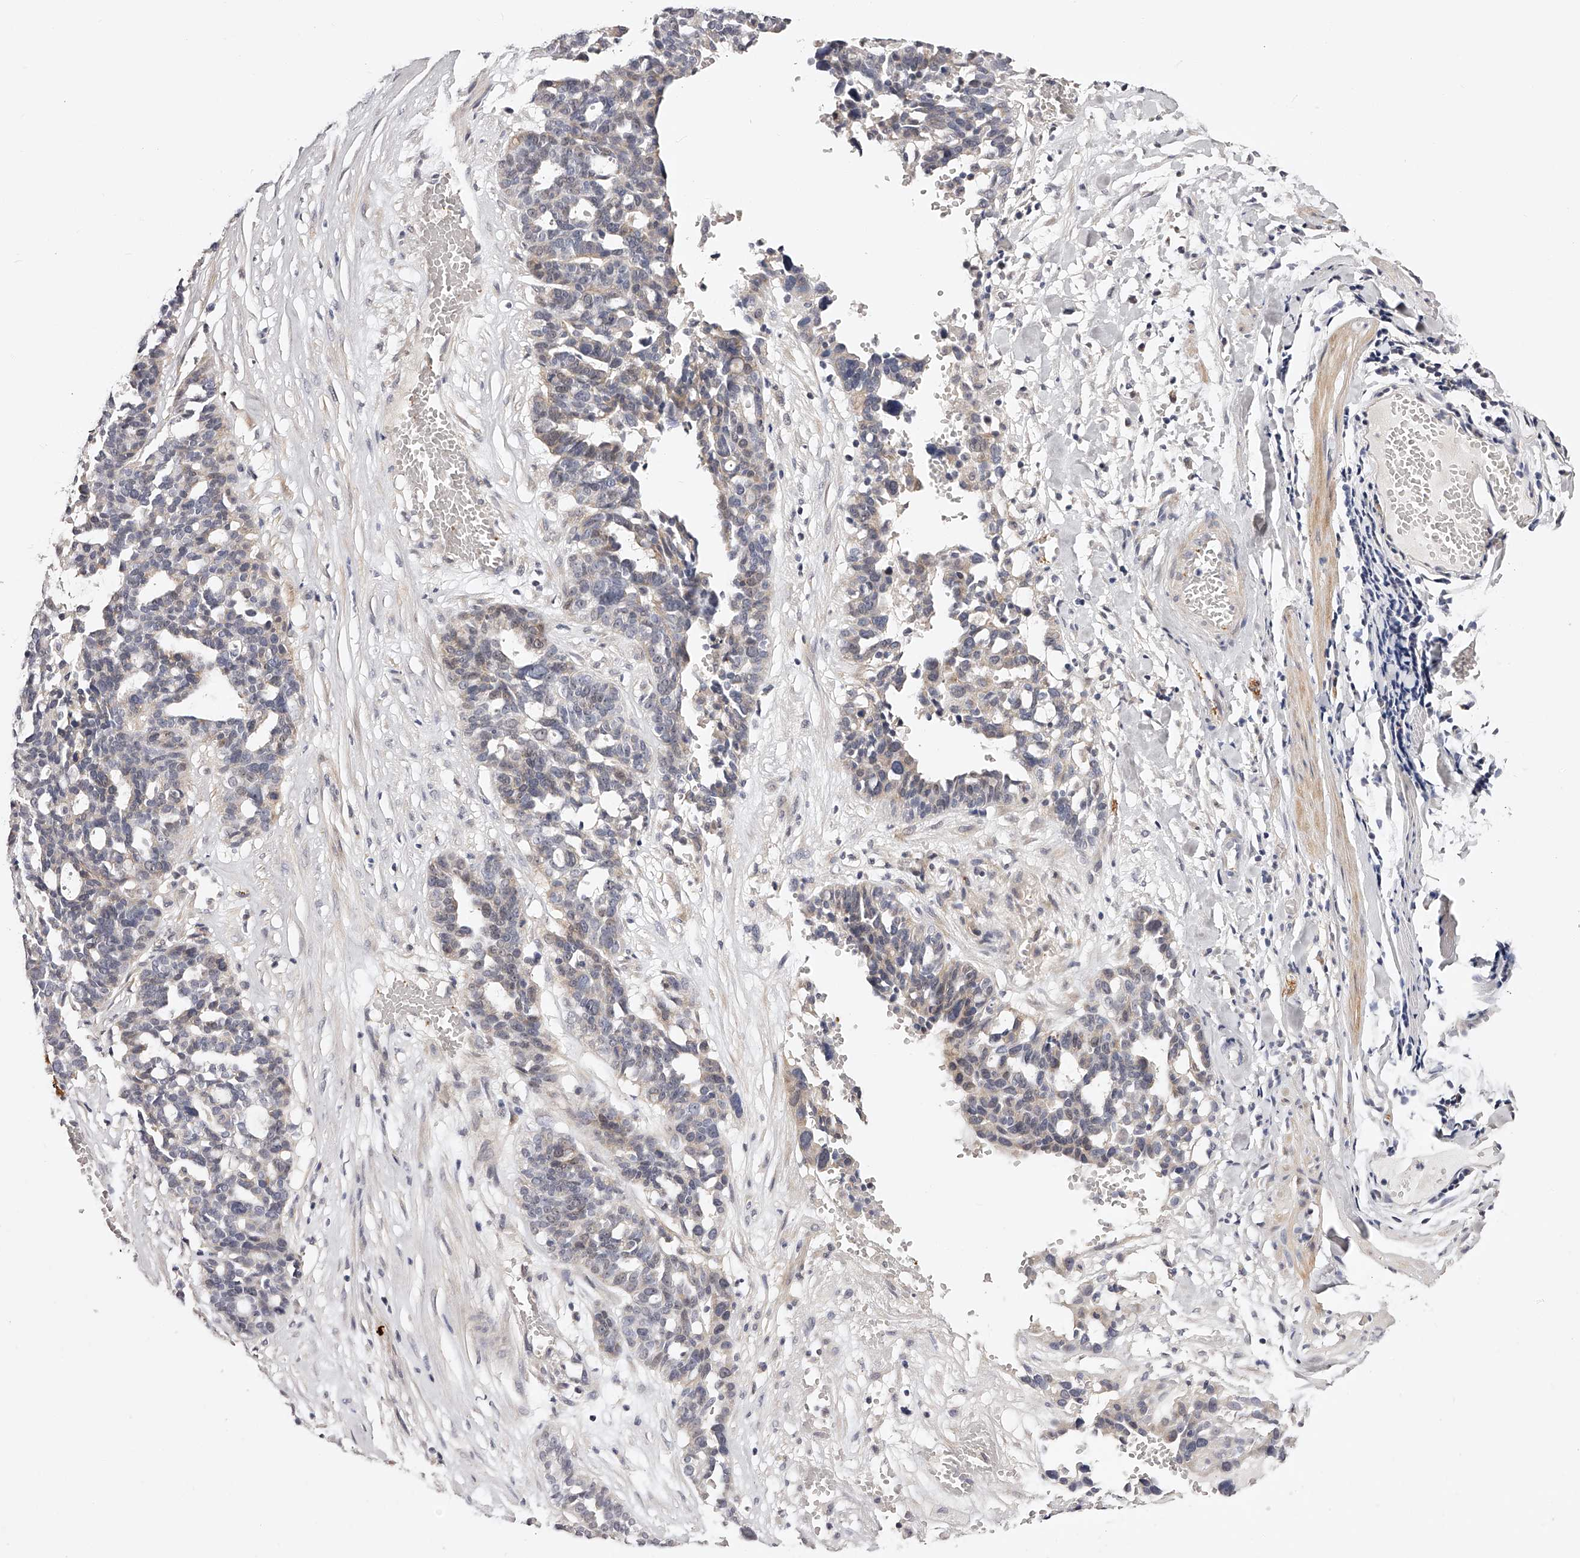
{"staining": {"intensity": "weak", "quantity": "<25%", "location": "cytoplasmic/membranous"}, "tissue": "ovarian cancer", "cell_type": "Tumor cells", "image_type": "cancer", "snomed": [{"axis": "morphology", "description": "Cystadenocarcinoma, serous, NOS"}, {"axis": "topography", "description": "Ovary"}], "caption": "Immunohistochemical staining of ovarian cancer (serous cystadenocarcinoma) exhibits no significant staining in tumor cells. (Stains: DAB IHC with hematoxylin counter stain, Microscopy: brightfield microscopy at high magnification).", "gene": "ZNF502", "patient": {"sex": "female", "age": 59}}